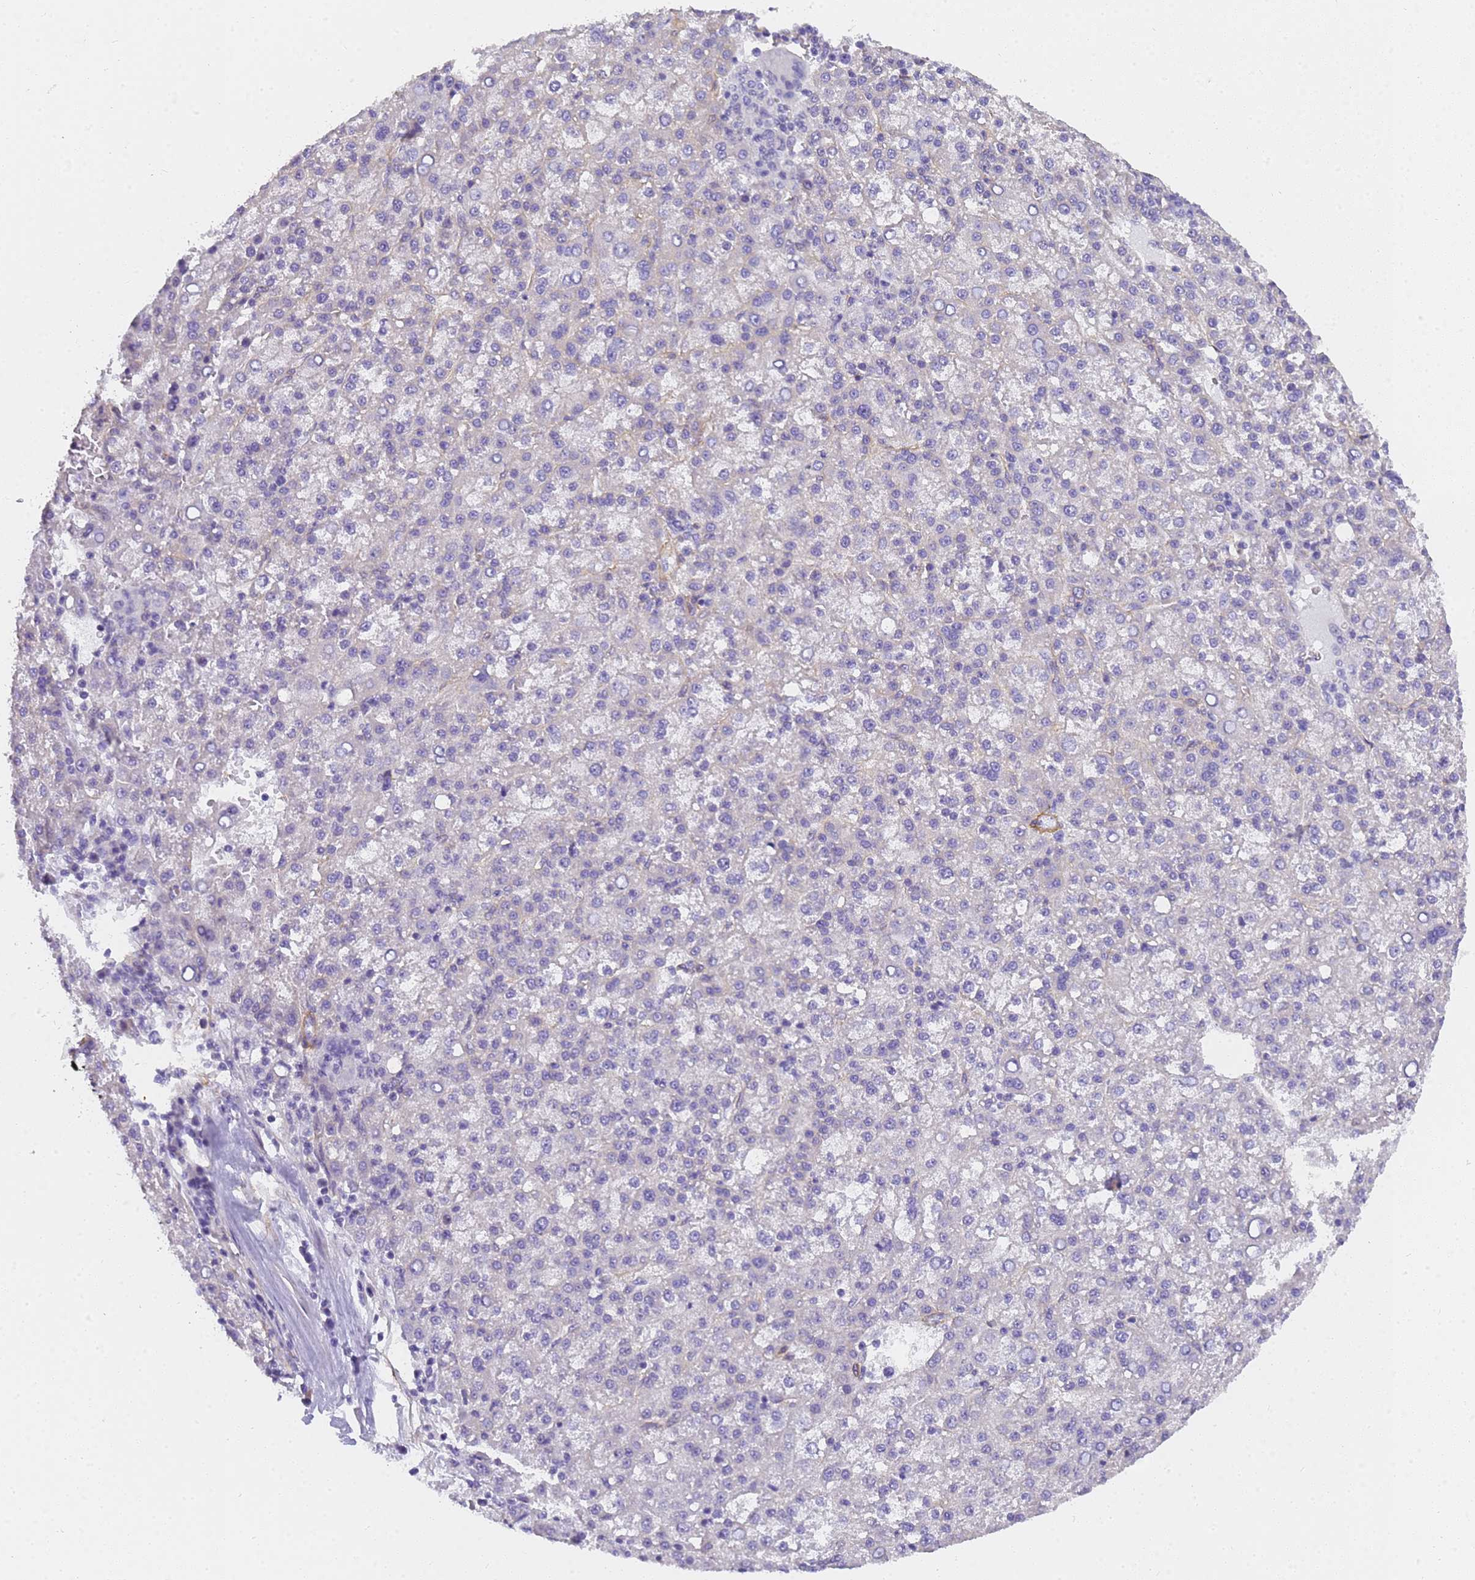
{"staining": {"intensity": "negative", "quantity": "none", "location": "none"}, "tissue": "liver cancer", "cell_type": "Tumor cells", "image_type": "cancer", "snomed": [{"axis": "morphology", "description": "Carcinoma, Hepatocellular, NOS"}, {"axis": "topography", "description": "Liver"}], "caption": "High power microscopy image of an IHC photomicrograph of hepatocellular carcinoma (liver), revealing no significant expression in tumor cells.", "gene": "MVB12A", "patient": {"sex": "female", "age": 58}}